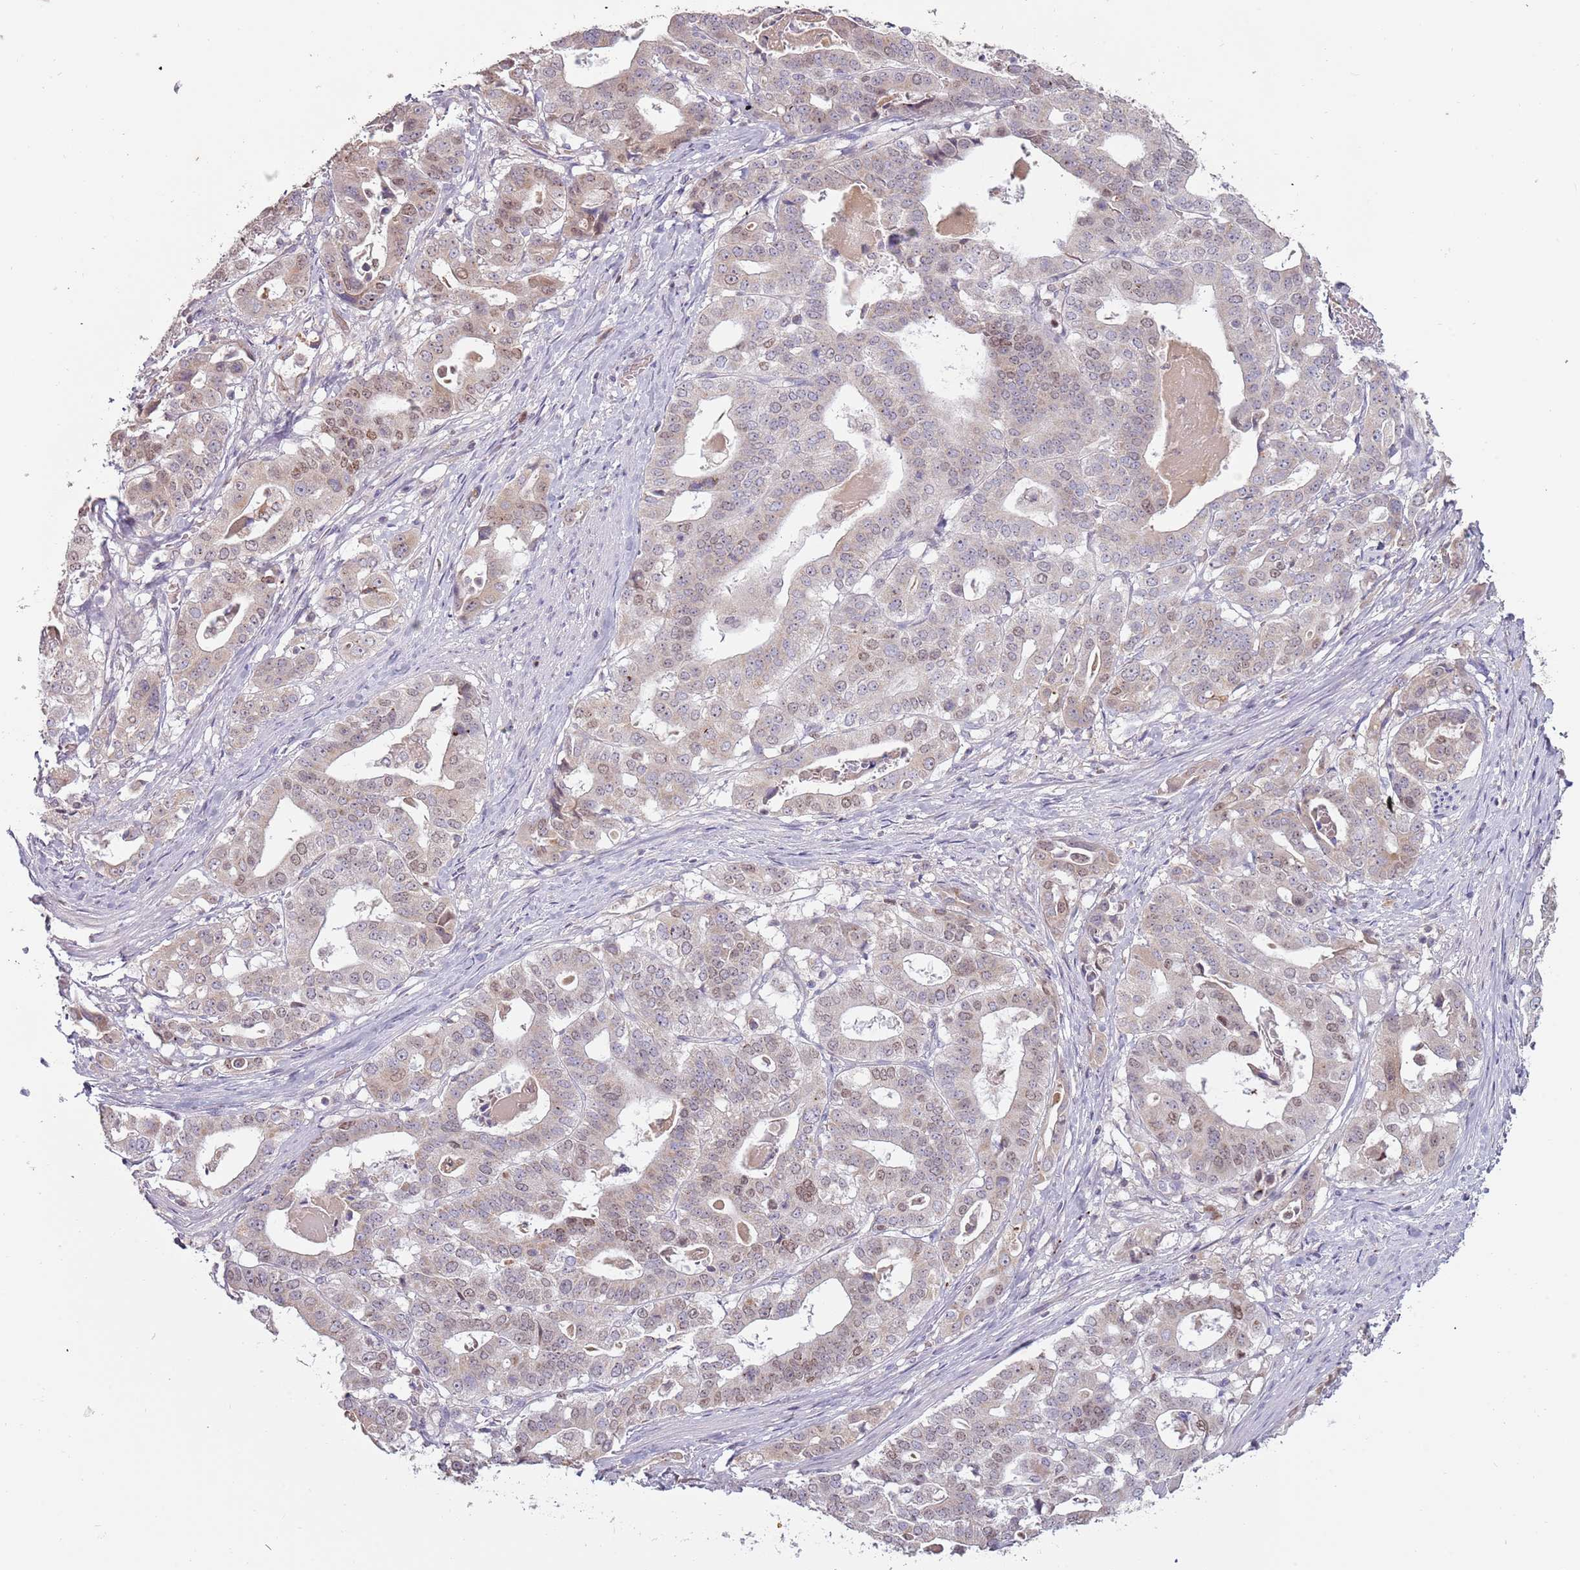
{"staining": {"intensity": "moderate", "quantity": "25%-75%", "location": "nuclear"}, "tissue": "stomach cancer", "cell_type": "Tumor cells", "image_type": "cancer", "snomed": [{"axis": "morphology", "description": "Adenocarcinoma, NOS"}, {"axis": "topography", "description": "Stomach"}], "caption": "Brown immunohistochemical staining in human stomach adenocarcinoma demonstrates moderate nuclear positivity in approximately 25%-75% of tumor cells. The staining was performed using DAB, with brown indicating positive protein expression. Nuclei are stained blue with hematoxylin.", "gene": "SYS1", "patient": {"sex": "male", "age": 48}}